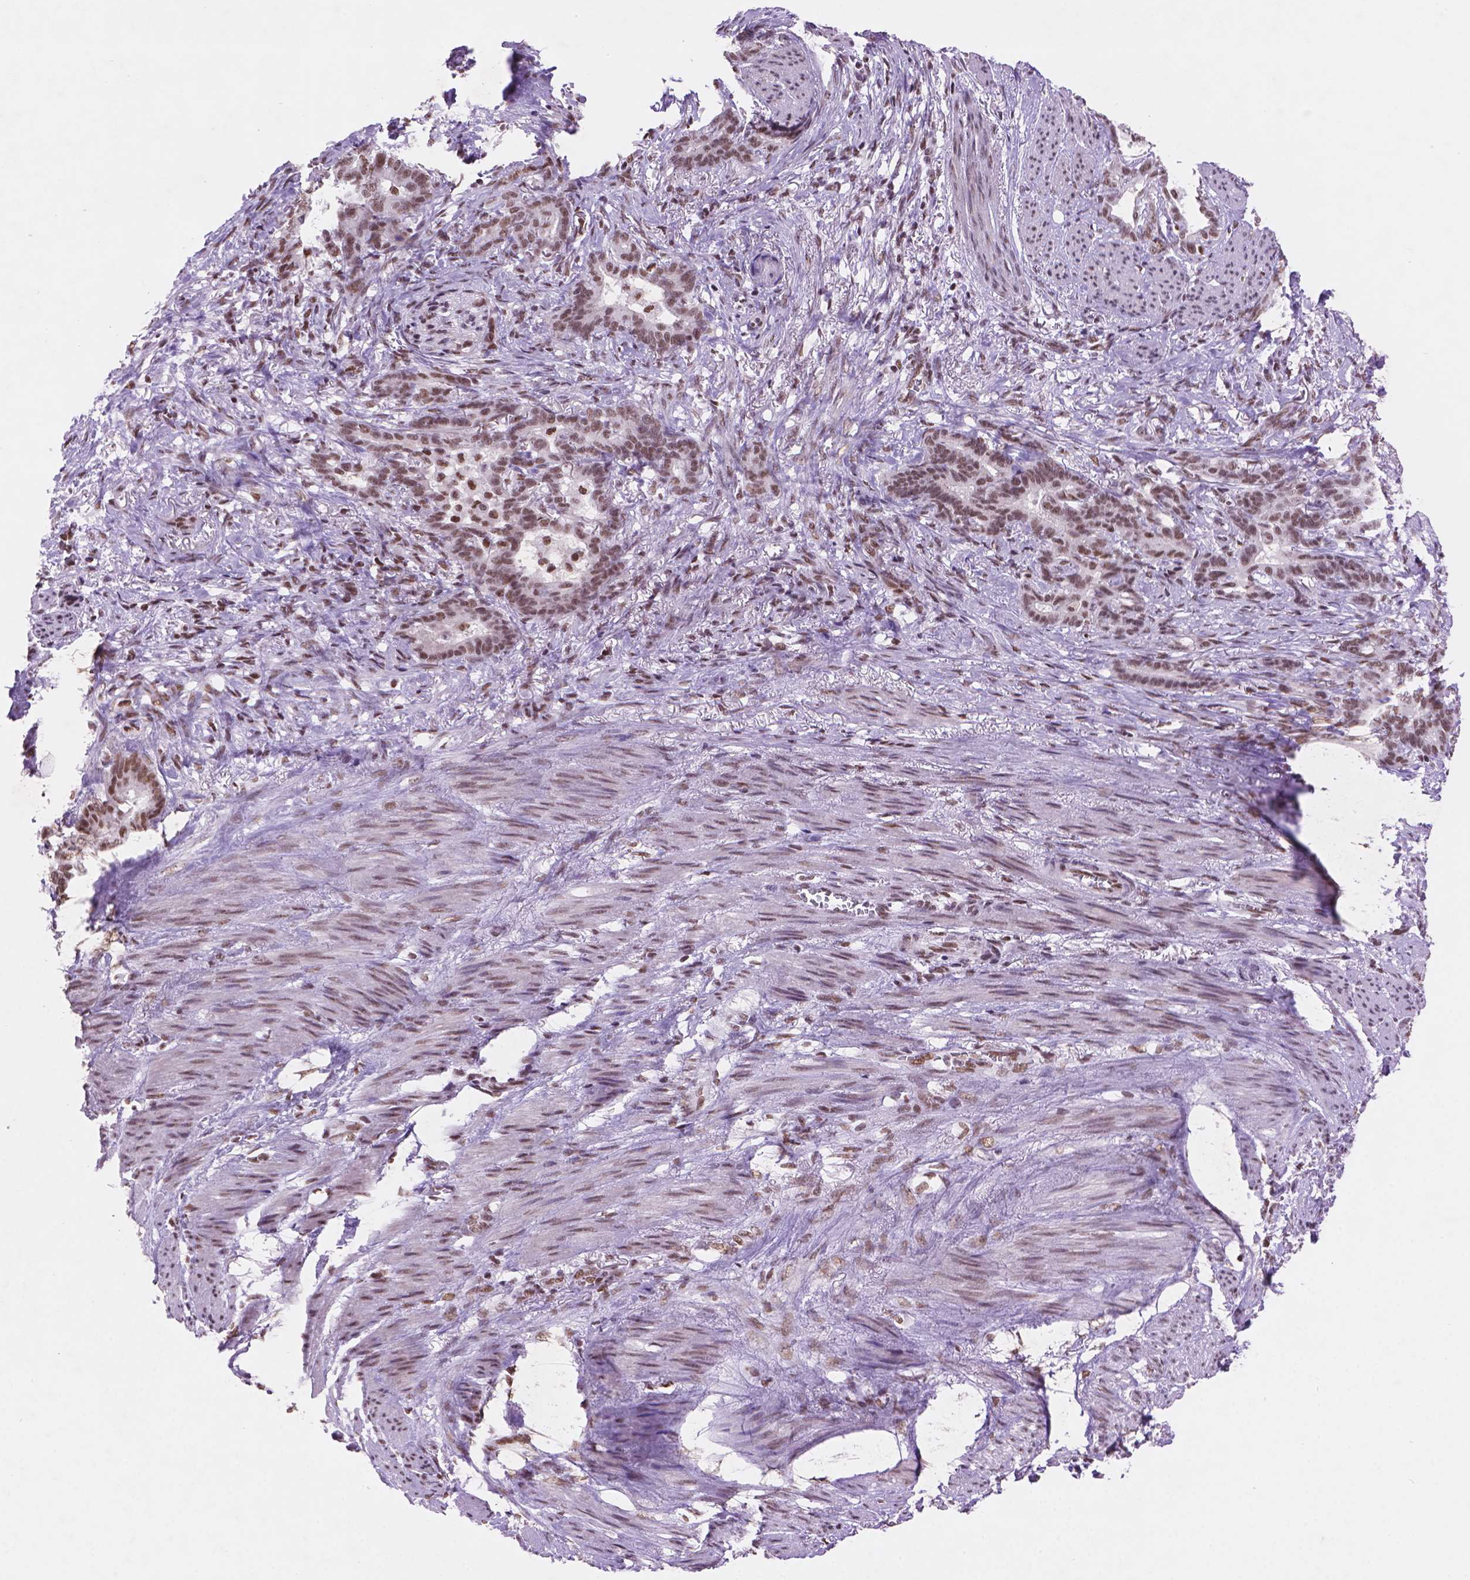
{"staining": {"intensity": "moderate", "quantity": ">75%", "location": "nuclear"}, "tissue": "stomach cancer", "cell_type": "Tumor cells", "image_type": "cancer", "snomed": [{"axis": "morphology", "description": "Normal tissue, NOS"}, {"axis": "morphology", "description": "Adenocarcinoma, NOS"}, {"axis": "topography", "description": "Esophagus"}, {"axis": "topography", "description": "Stomach, upper"}], "caption": "Tumor cells demonstrate medium levels of moderate nuclear expression in approximately >75% of cells in human stomach cancer (adenocarcinoma).", "gene": "RPA4", "patient": {"sex": "male", "age": 62}}